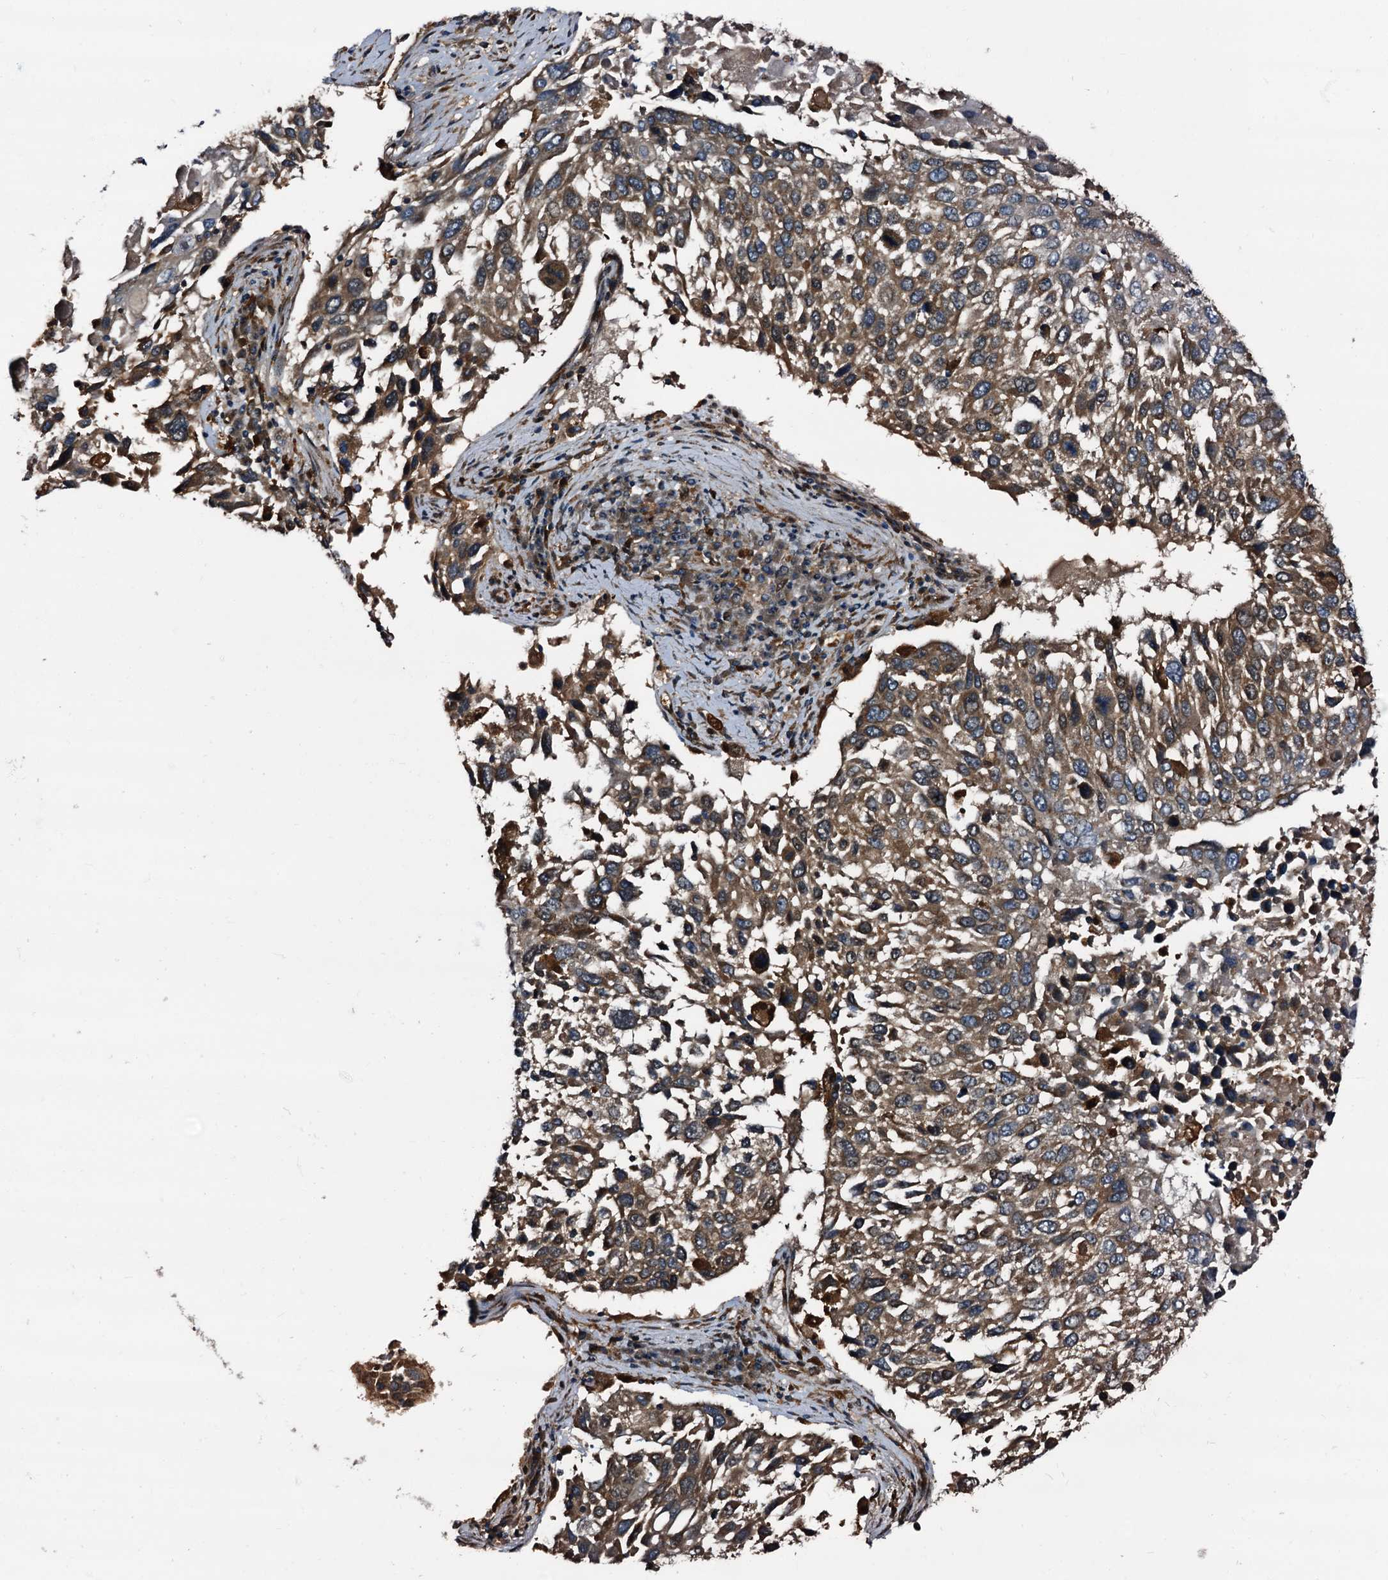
{"staining": {"intensity": "moderate", "quantity": ">75%", "location": "cytoplasmic/membranous"}, "tissue": "lung cancer", "cell_type": "Tumor cells", "image_type": "cancer", "snomed": [{"axis": "morphology", "description": "Squamous cell carcinoma, NOS"}, {"axis": "topography", "description": "Lung"}], "caption": "A brown stain shows moderate cytoplasmic/membranous expression of a protein in lung cancer (squamous cell carcinoma) tumor cells. (DAB = brown stain, brightfield microscopy at high magnification).", "gene": "PEX5", "patient": {"sex": "male", "age": 65}}